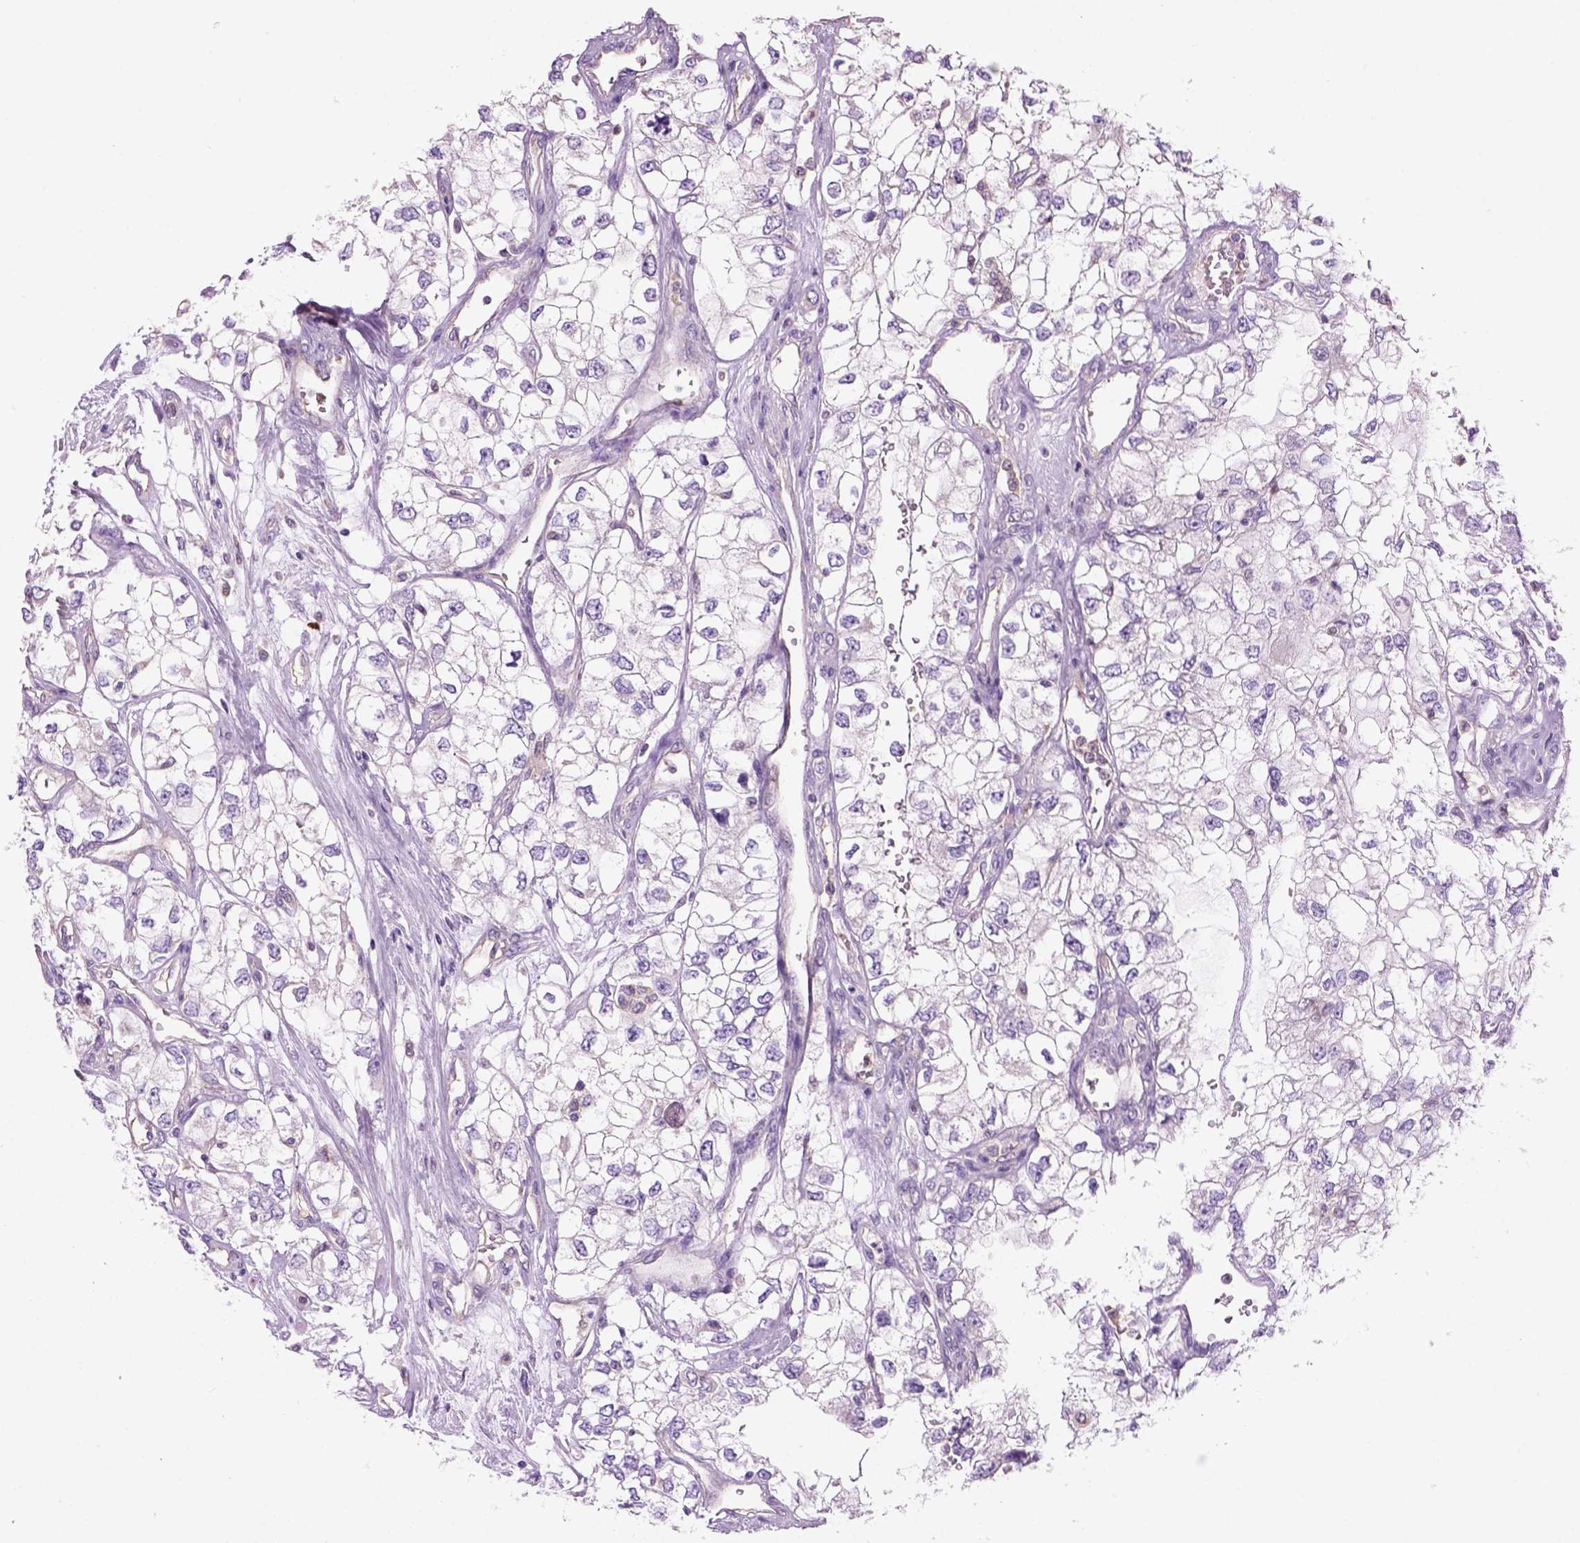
{"staining": {"intensity": "negative", "quantity": "none", "location": "none"}, "tissue": "renal cancer", "cell_type": "Tumor cells", "image_type": "cancer", "snomed": [{"axis": "morphology", "description": "Adenocarcinoma, NOS"}, {"axis": "topography", "description": "Kidney"}], "caption": "Human adenocarcinoma (renal) stained for a protein using immunohistochemistry (IHC) displays no expression in tumor cells.", "gene": "CD84", "patient": {"sex": "female", "age": 59}}